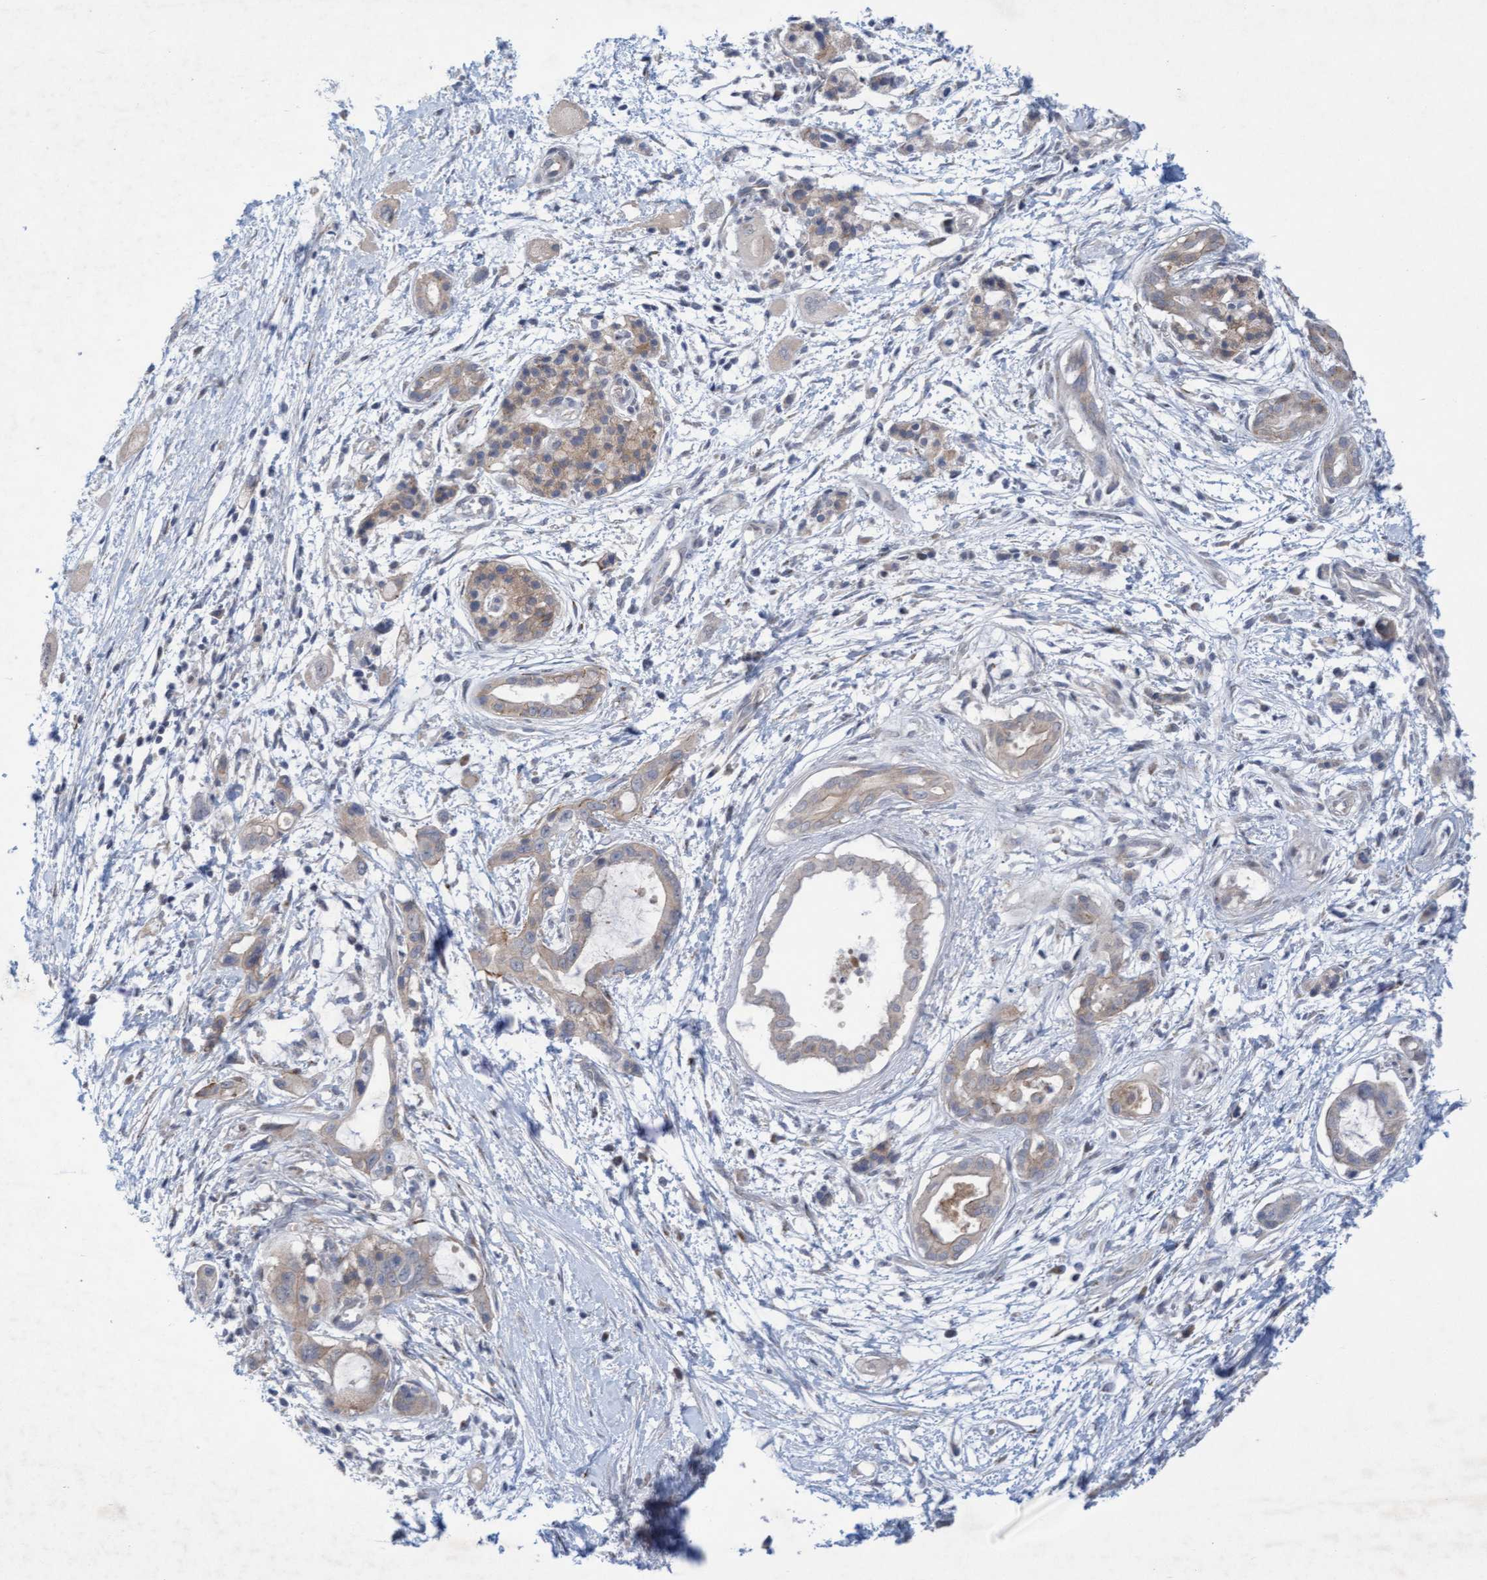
{"staining": {"intensity": "weak", "quantity": "25%-75%", "location": "cytoplasmic/membranous"}, "tissue": "pancreatic cancer", "cell_type": "Tumor cells", "image_type": "cancer", "snomed": [{"axis": "morphology", "description": "Adenocarcinoma, NOS"}, {"axis": "topography", "description": "Pancreas"}], "caption": "Tumor cells show weak cytoplasmic/membranous positivity in approximately 25%-75% of cells in pancreatic cancer (adenocarcinoma).", "gene": "DDHD2", "patient": {"sex": "male", "age": 59}}